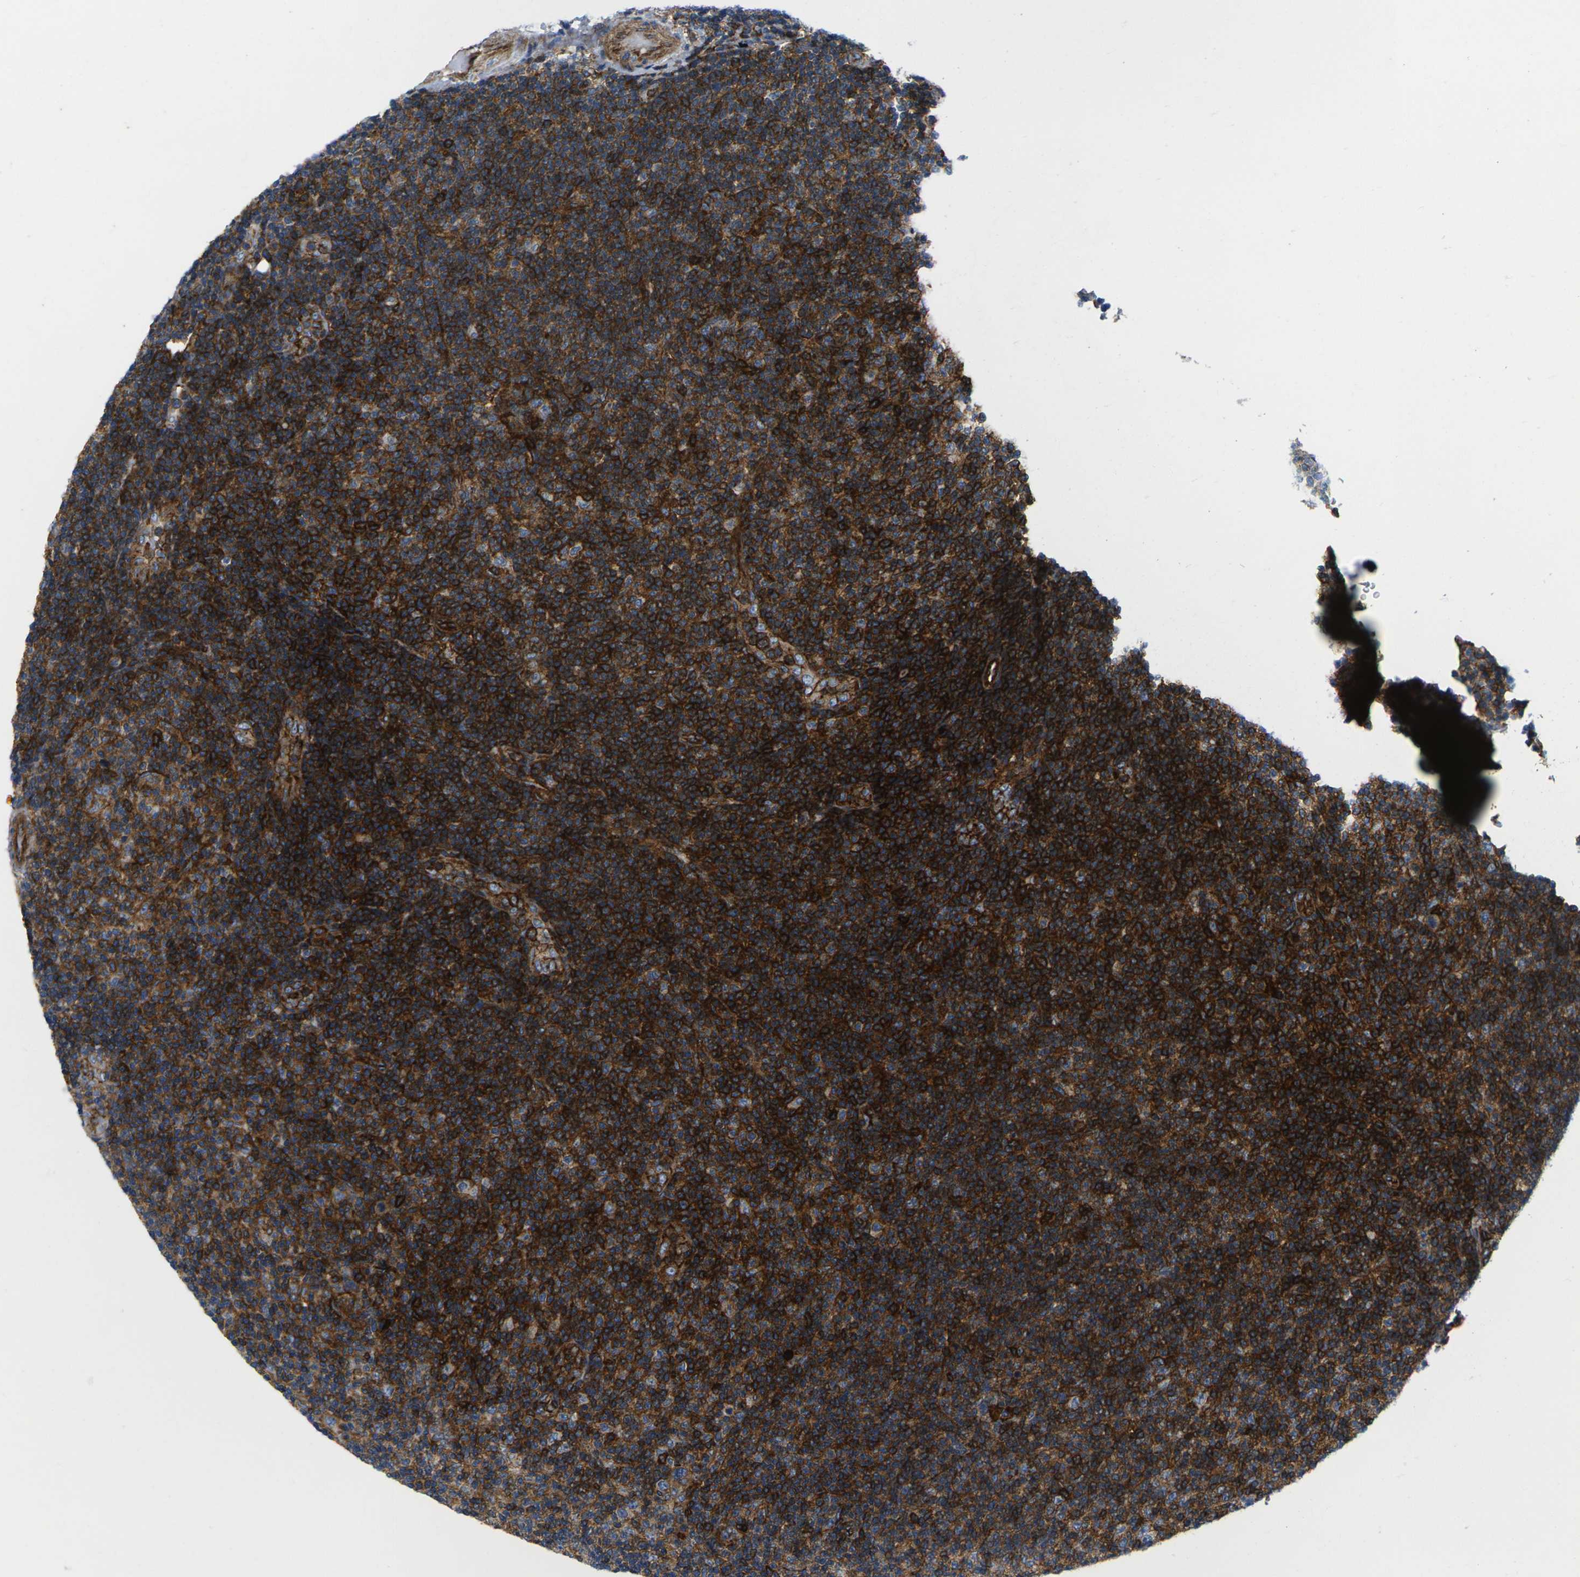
{"staining": {"intensity": "strong", "quantity": ">75%", "location": "cytoplasmic/membranous"}, "tissue": "lymphoma", "cell_type": "Tumor cells", "image_type": "cancer", "snomed": [{"axis": "morphology", "description": "Malignant lymphoma, non-Hodgkin's type, Low grade"}, {"axis": "topography", "description": "Lymph node"}], "caption": "IHC micrograph of human low-grade malignant lymphoma, non-Hodgkin's type stained for a protein (brown), which reveals high levels of strong cytoplasmic/membranous expression in approximately >75% of tumor cells.", "gene": "IQGAP1", "patient": {"sex": "male", "age": 83}}